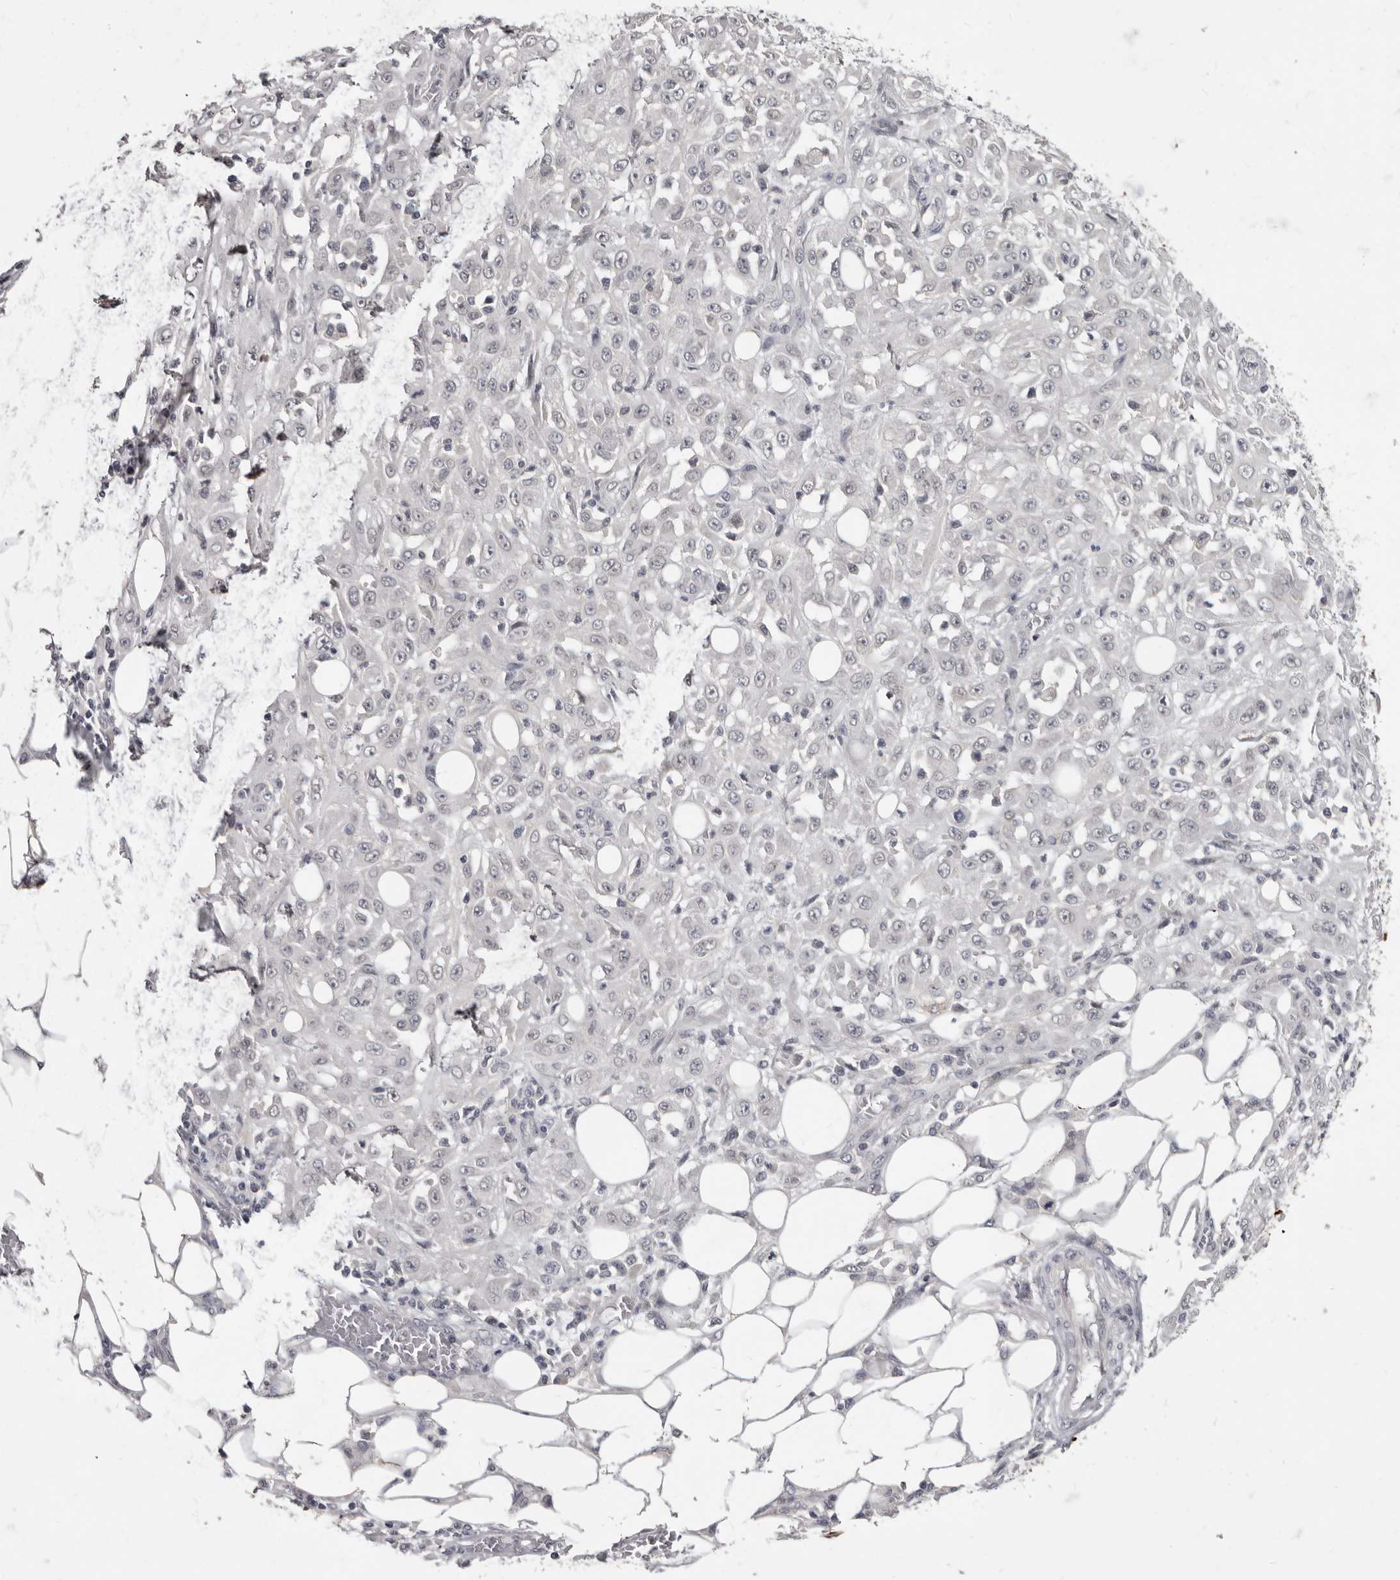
{"staining": {"intensity": "negative", "quantity": "none", "location": "none"}, "tissue": "skin cancer", "cell_type": "Tumor cells", "image_type": "cancer", "snomed": [{"axis": "morphology", "description": "Squamous cell carcinoma, NOS"}, {"axis": "morphology", "description": "Squamous cell carcinoma, metastatic, NOS"}, {"axis": "topography", "description": "Skin"}, {"axis": "topography", "description": "Lymph node"}], "caption": "Immunohistochemical staining of skin squamous cell carcinoma reveals no significant staining in tumor cells.", "gene": "SULT1E1", "patient": {"sex": "male", "age": 75}}